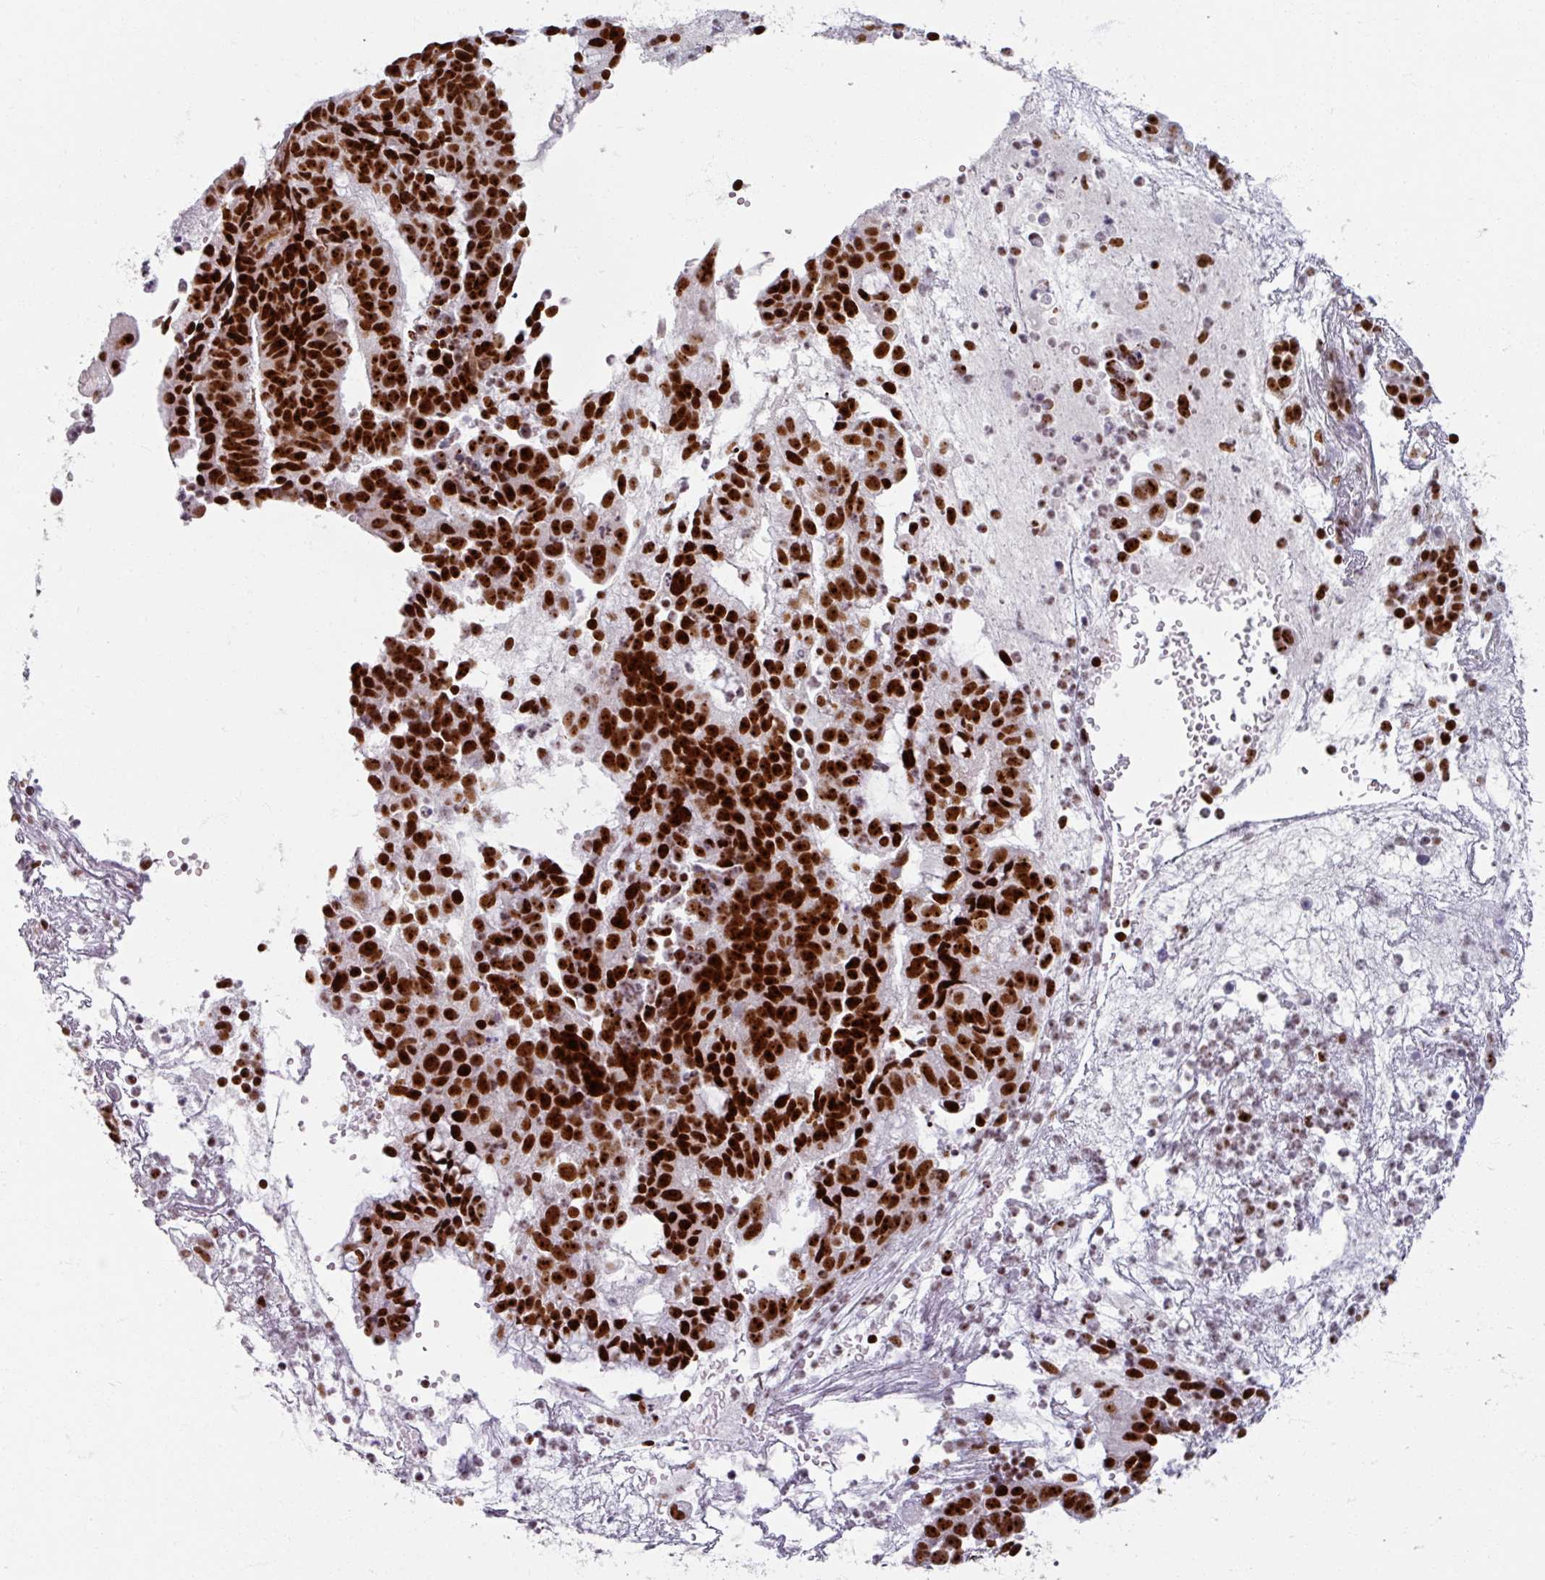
{"staining": {"intensity": "strong", "quantity": ">75%", "location": "nuclear"}, "tissue": "endometrial cancer", "cell_type": "Tumor cells", "image_type": "cancer", "snomed": [{"axis": "morphology", "description": "Adenocarcinoma, NOS"}, {"axis": "topography", "description": "Endometrium"}], "caption": "Tumor cells reveal strong nuclear expression in about >75% of cells in endometrial cancer (adenocarcinoma).", "gene": "ADAR", "patient": {"sex": "female", "age": 76}}